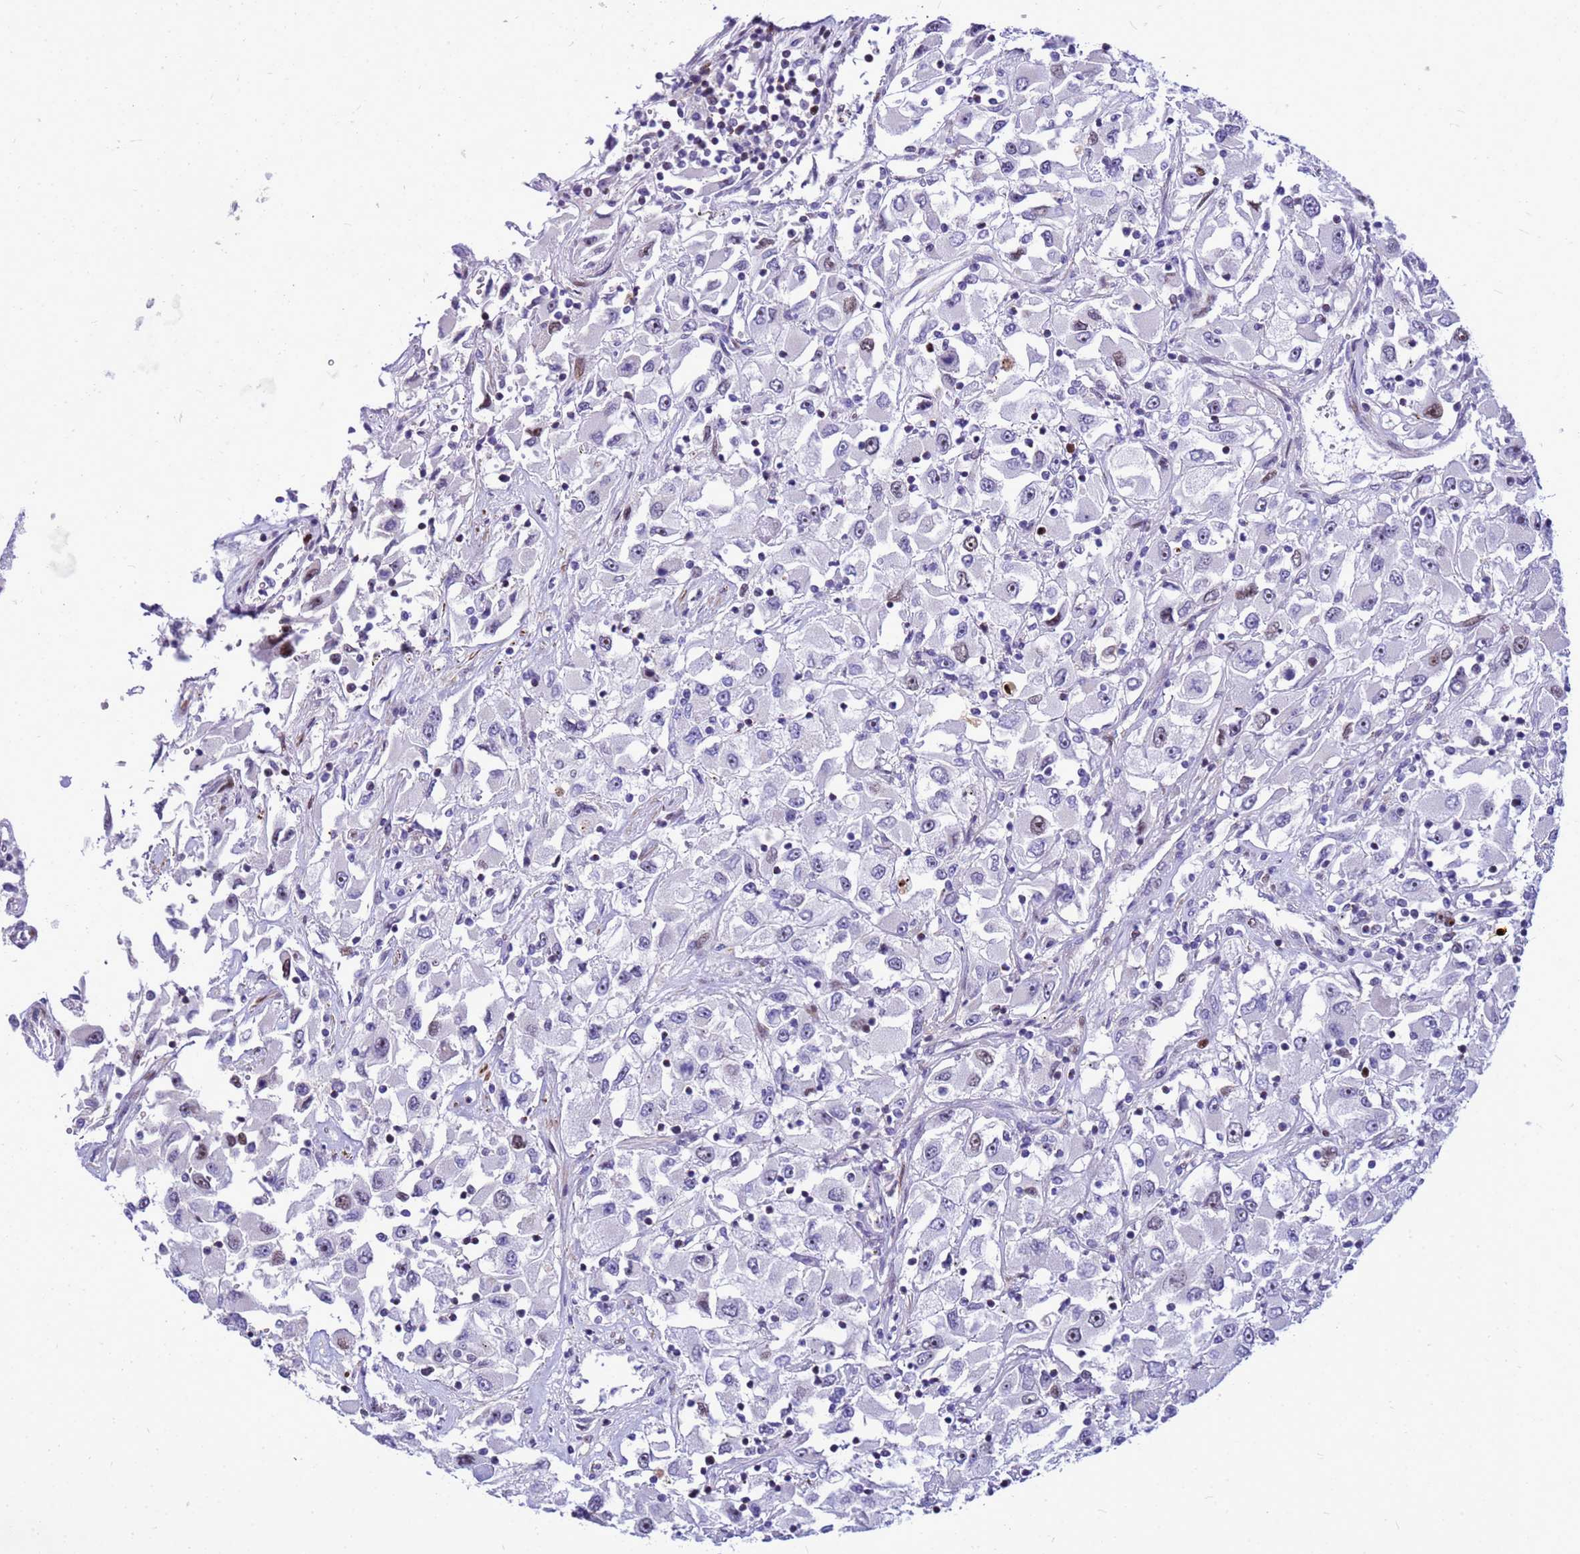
{"staining": {"intensity": "negative", "quantity": "none", "location": "none"}, "tissue": "renal cancer", "cell_type": "Tumor cells", "image_type": "cancer", "snomed": [{"axis": "morphology", "description": "Adenocarcinoma, NOS"}, {"axis": "topography", "description": "Kidney"}], "caption": "There is no significant staining in tumor cells of renal adenocarcinoma.", "gene": "ADAMTS7", "patient": {"sex": "female", "age": 52}}